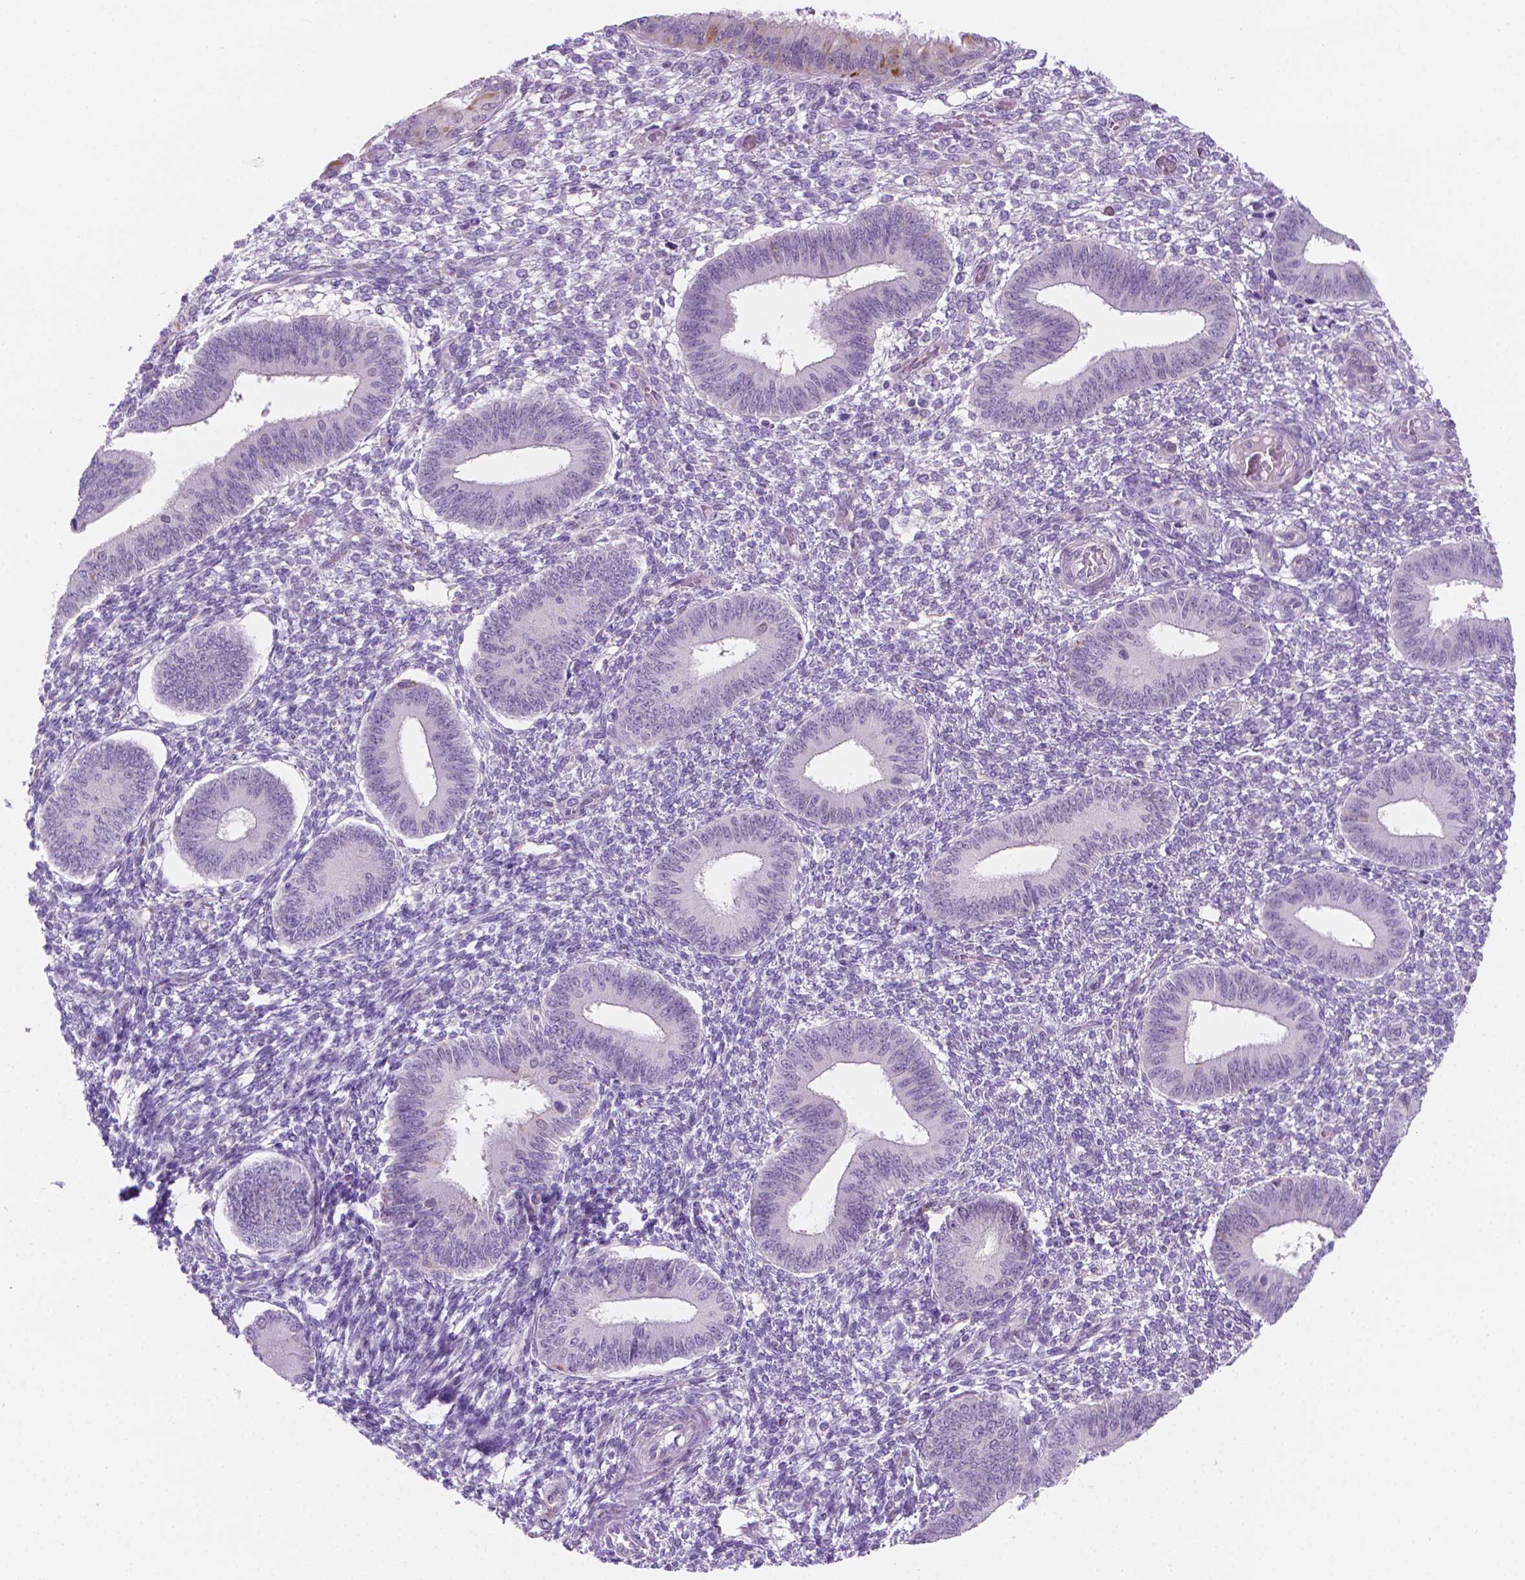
{"staining": {"intensity": "negative", "quantity": "none", "location": "none"}, "tissue": "endometrium", "cell_type": "Cells in endometrial stroma", "image_type": "normal", "snomed": [{"axis": "morphology", "description": "Normal tissue, NOS"}, {"axis": "topography", "description": "Endometrium"}], "caption": "Cells in endometrial stroma show no significant expression in unremarkable endometrium. Brightfield microscopy of immunohistochemistry stained with DAB (brown) and hematoxylin (blue), captured at high magnification.", "gene": "EPPK1", "patient": {"sex": "female", "age": 42}}